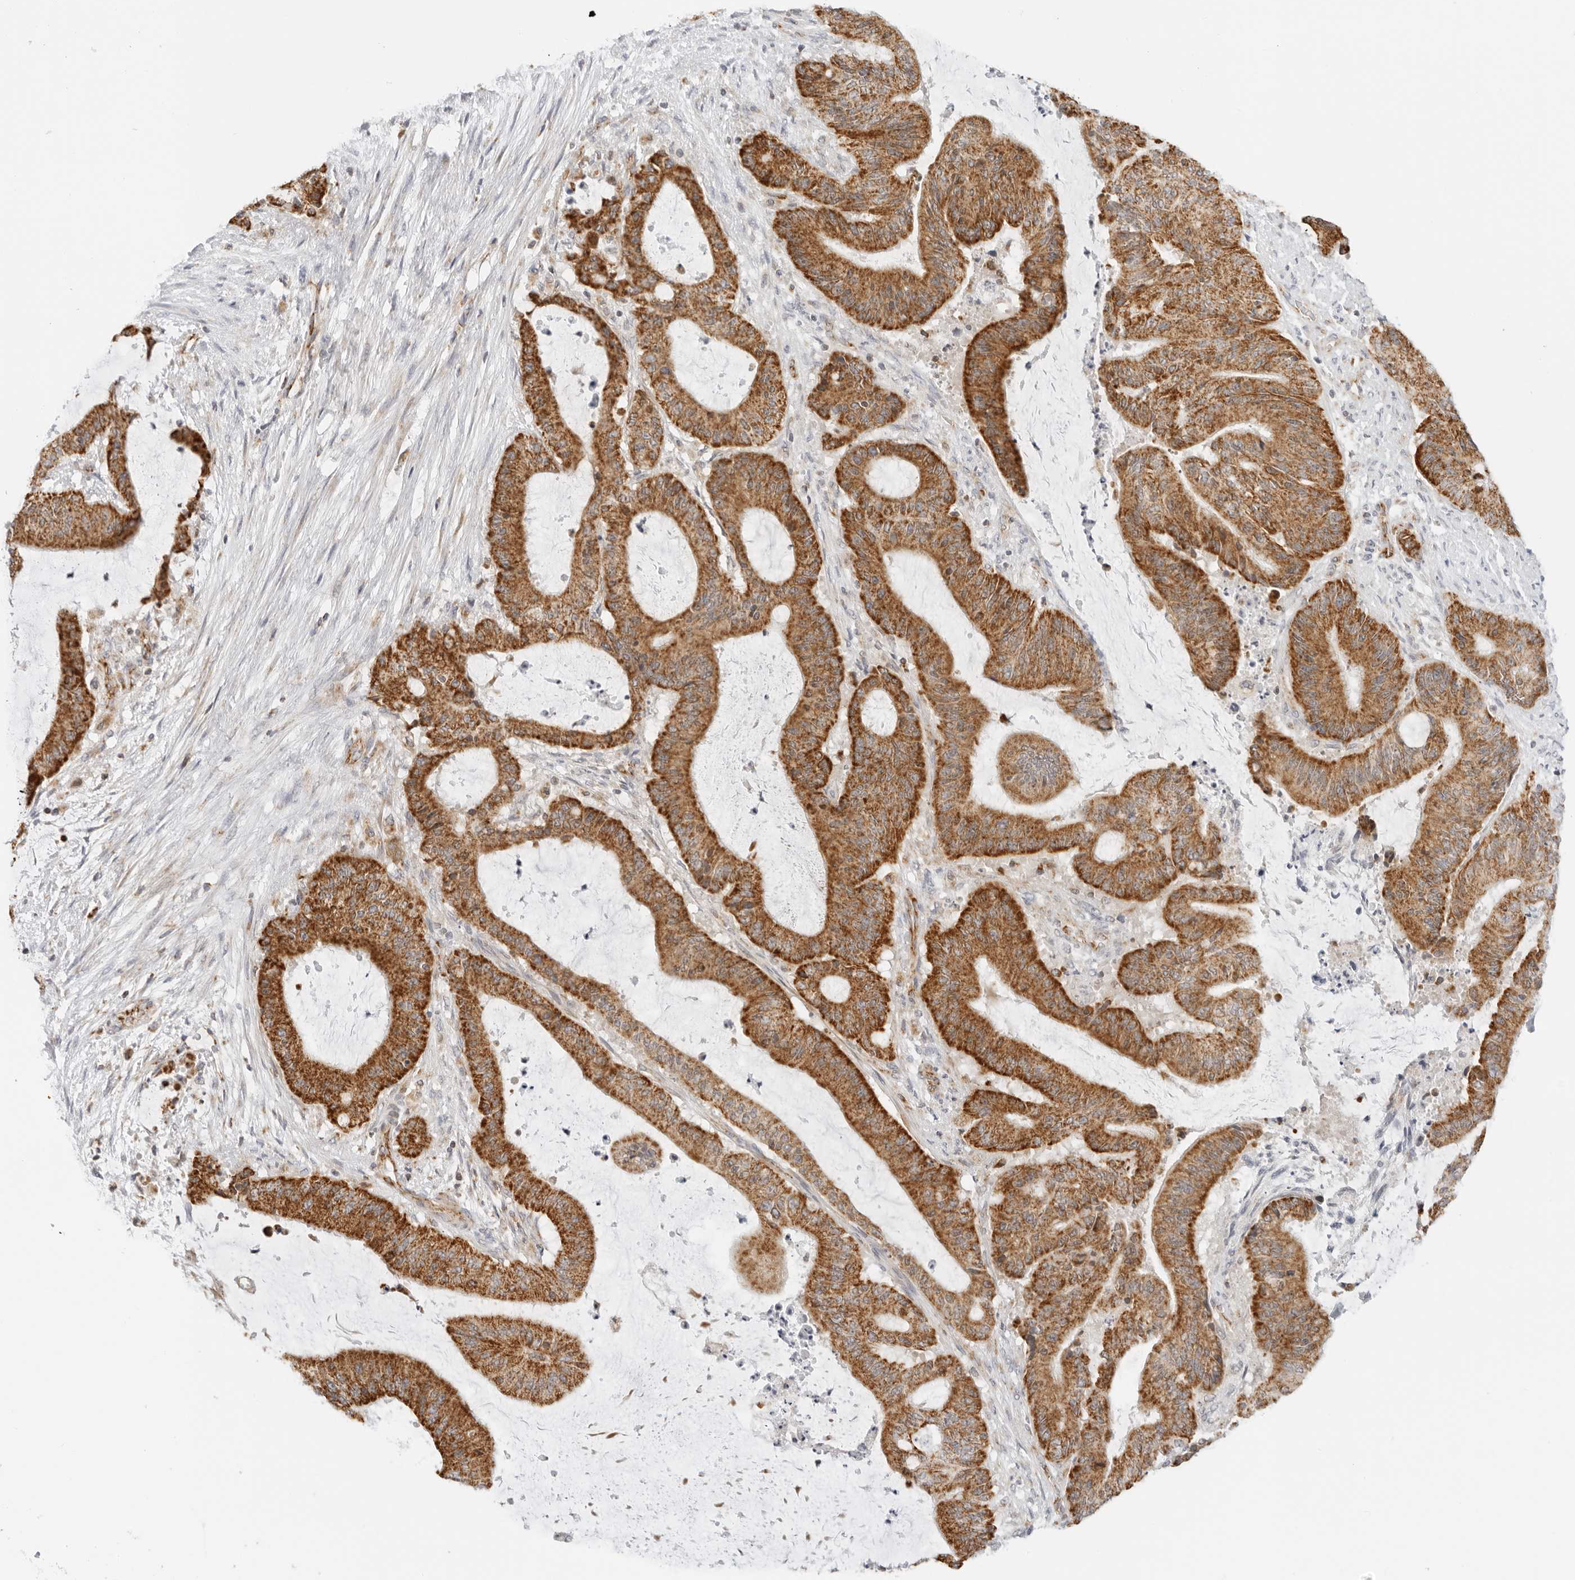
{"staining": {"intensity": "strong", "quantity": ">75%", "location": "cytoplasmic/membranous"}, "tissue": "liver cancer", "cell_type": "Tumor cells", "image_type": "cancer", "snomed": [{"axis": "morphology", "description": "Normal tissue, NOS"}, {"axis": "morphology", "description": "Cholangiocarcinoma"}, {"axis": "topography", "description": "Liver"}, {"axis": "topography", "description": "Peripheral nerve tissue"}], "caption": "Protein expression analysis of human cholangiocarcinoma (liver) reveals strong cytoplasmic/membranous positivity in approximately >75% of tumor cells.", "gene": "RC3H1", "patient": {"sex": "female", "age": 73}}